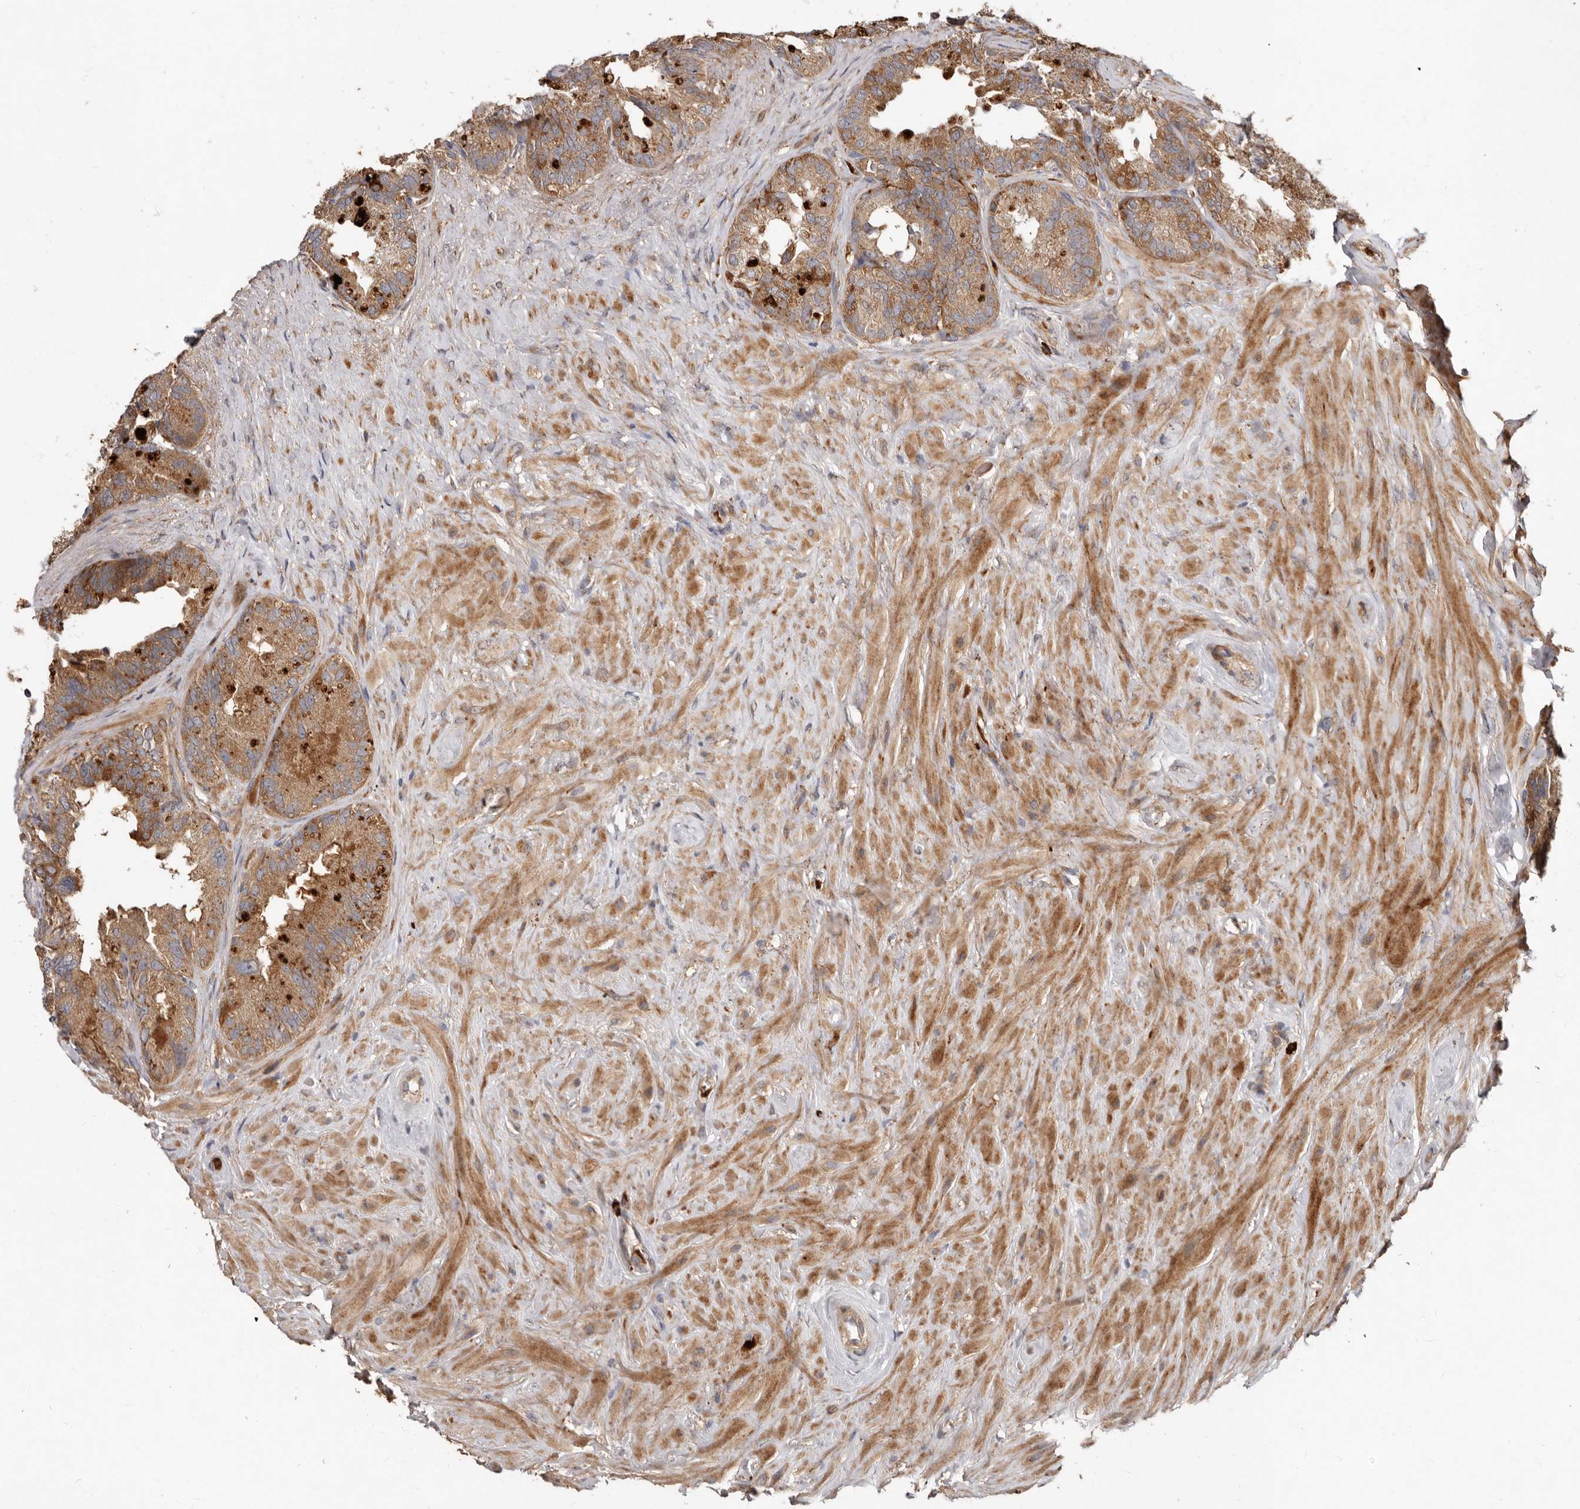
{"staining": {"intensity": "moderate", "quantity": ">75%", "location": "cytoplasmic/membranous"}, "tissue": "seminal vesicle", "cell_type": "Glandular cells", "image_type": "normal", "snomed": [{"axis": "morphology", "description": "Normal tissue, NOS"}, {"axis": "topography", "description": "Seminal veicle"}], "caption": "Immunohistochemical staining of normal human seminal vesicle demonstrates moderate cytoplasmic/membranous protein staining in approximately >75% of glandular cells. Nuclei are stained in blue.", "gene": "GOT1L1", "patient": {"sex": "male", "age": 80}}